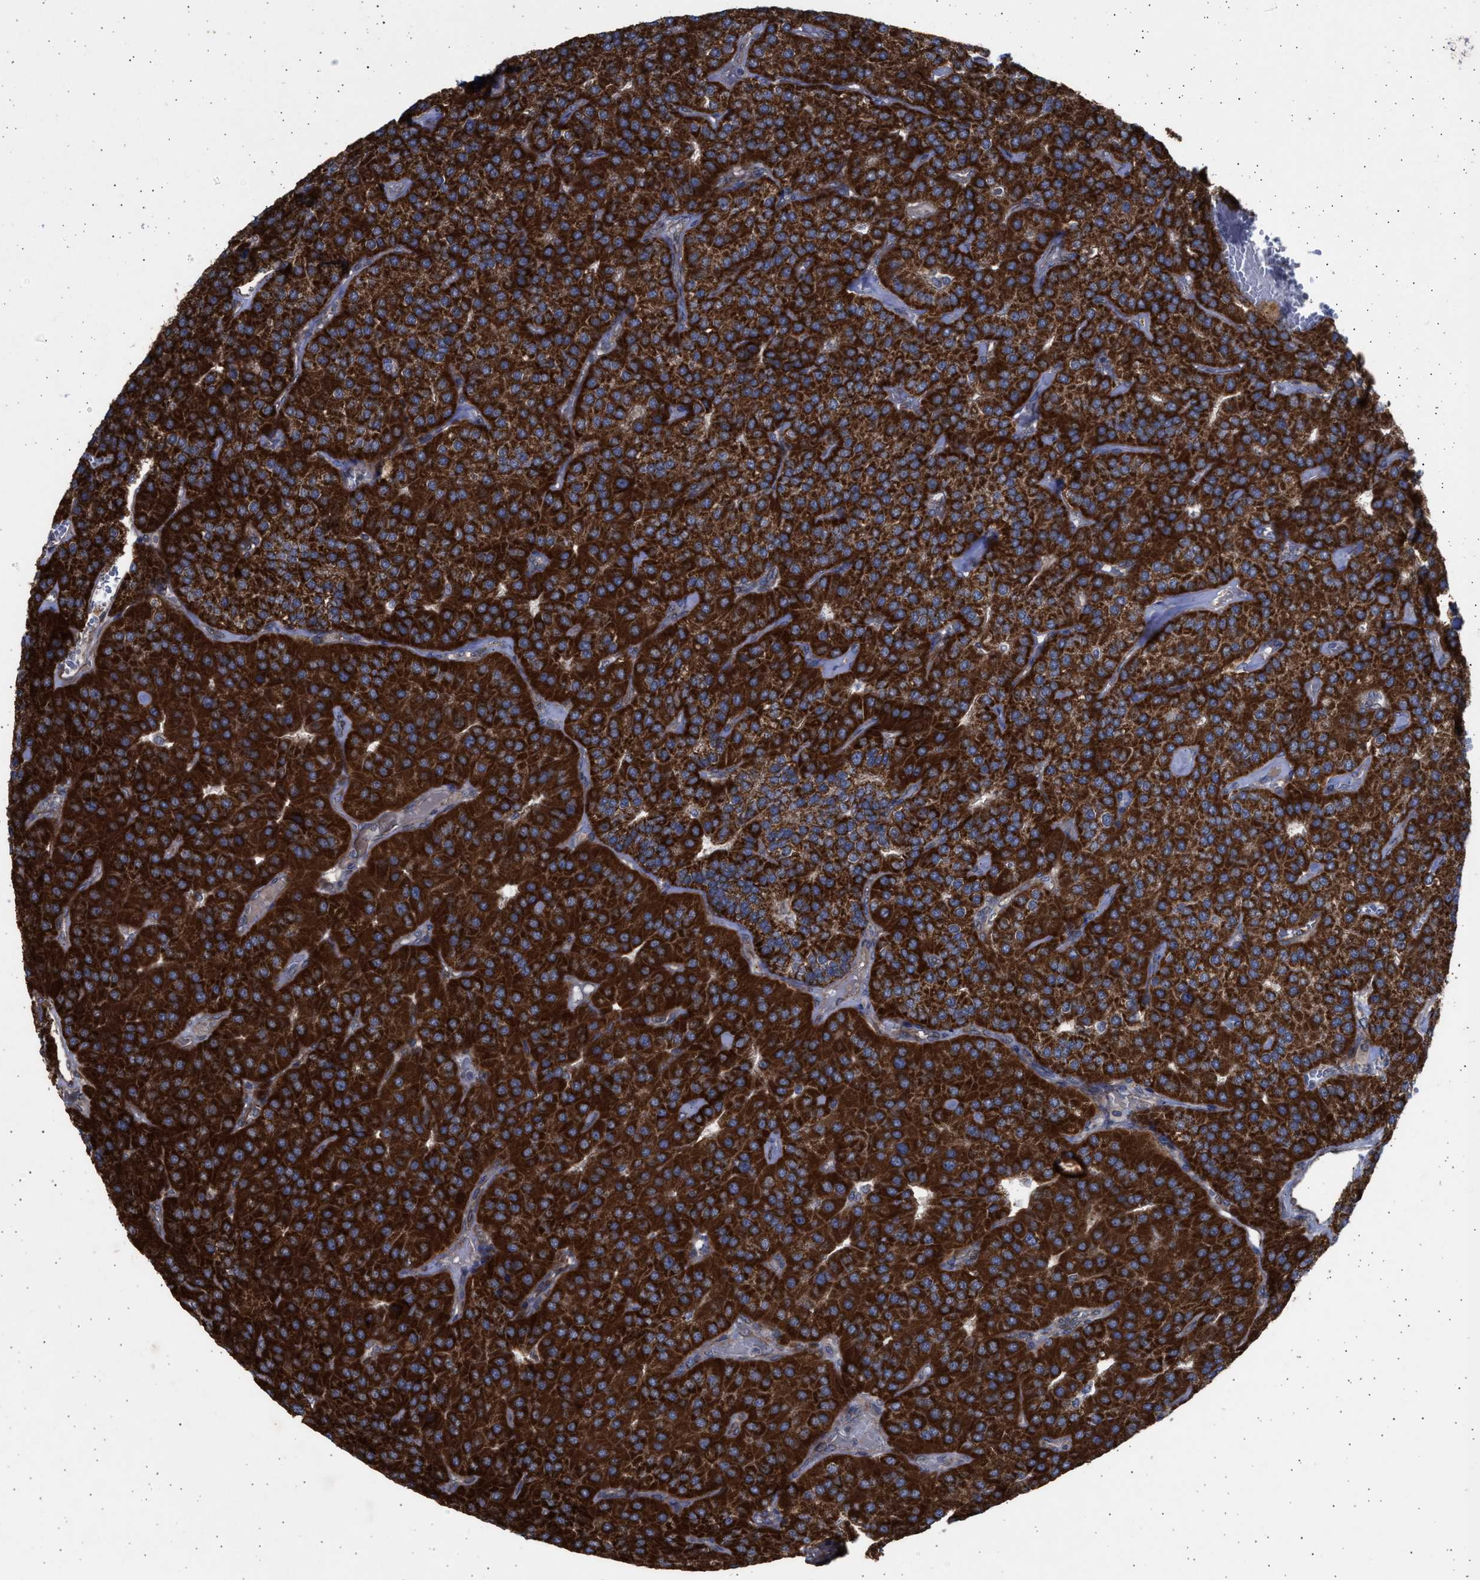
{"staining": {"intensity": "strong", "quantity": ">75%", "location": "cytoplasmic/membranous"}, "tissue": "parathyroid gland", "cell_type": "Glandular cells", "image_type": "normal", "snomed": [{"axis": "morphology", "description": "Normal tissue, NOS"}, {"axis": "morphology", "description": "Adenoma, NOS"}, {"axis": "topography", "description": "Parathyroid gland"}], "caption": "Immunohistochemical staining of benign human parathyroid gland reveals >75% levels of strong cytoplasmic/membranous protein positivity in about >75% of glandular cells.", "gene": "TTC19", "patient": {"sex": "female", "age": 86}}